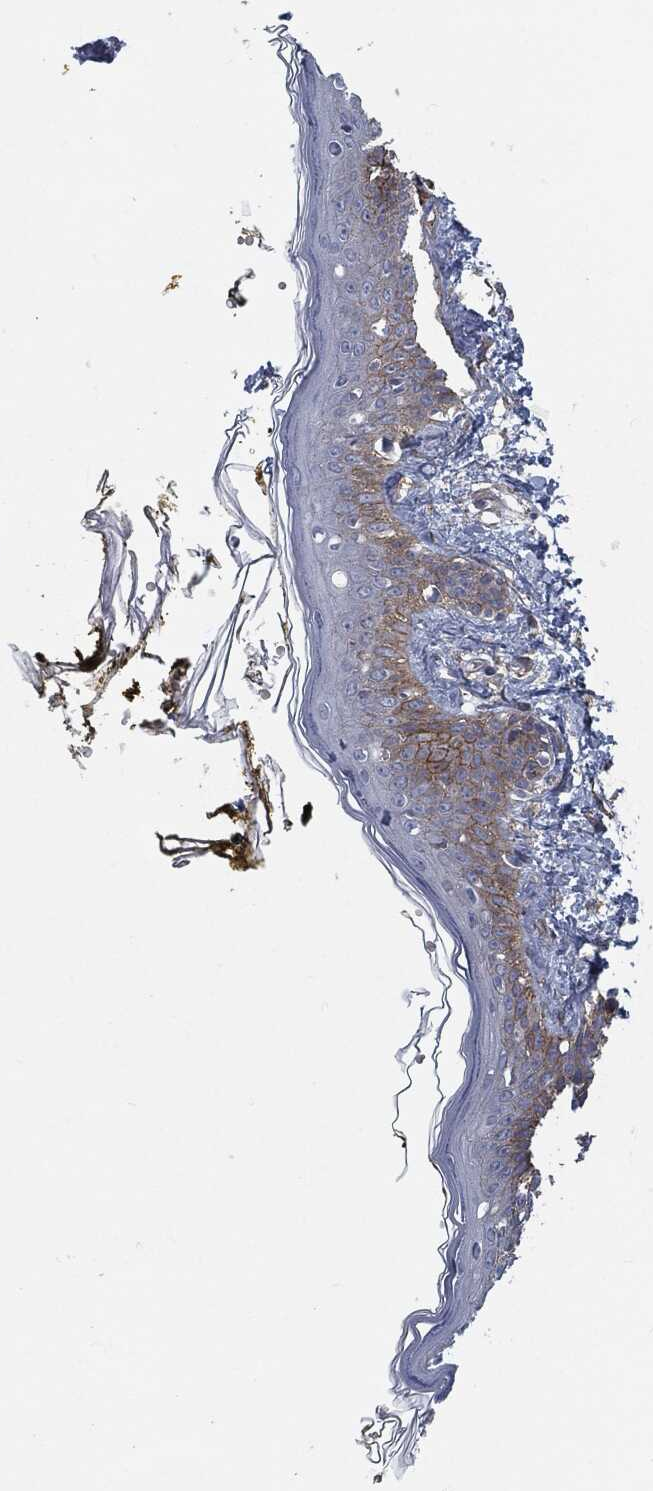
{"staining": {"intensity": "negative", "quantity": "none", "location": "none"}, "tissue": "skin", "cell_type": "Fibroblasts", "image_type": "normal", "snomed": [{"axis": "morphology", "description": "Normal tissue, NOS"}, {"axis": "topography", "description": "Skin"}], "caption": "Image shows no protein expression in fibroblasts of normal skin.", "gene": "SVIL", "patient": {"sex": "male", "age": 76}}